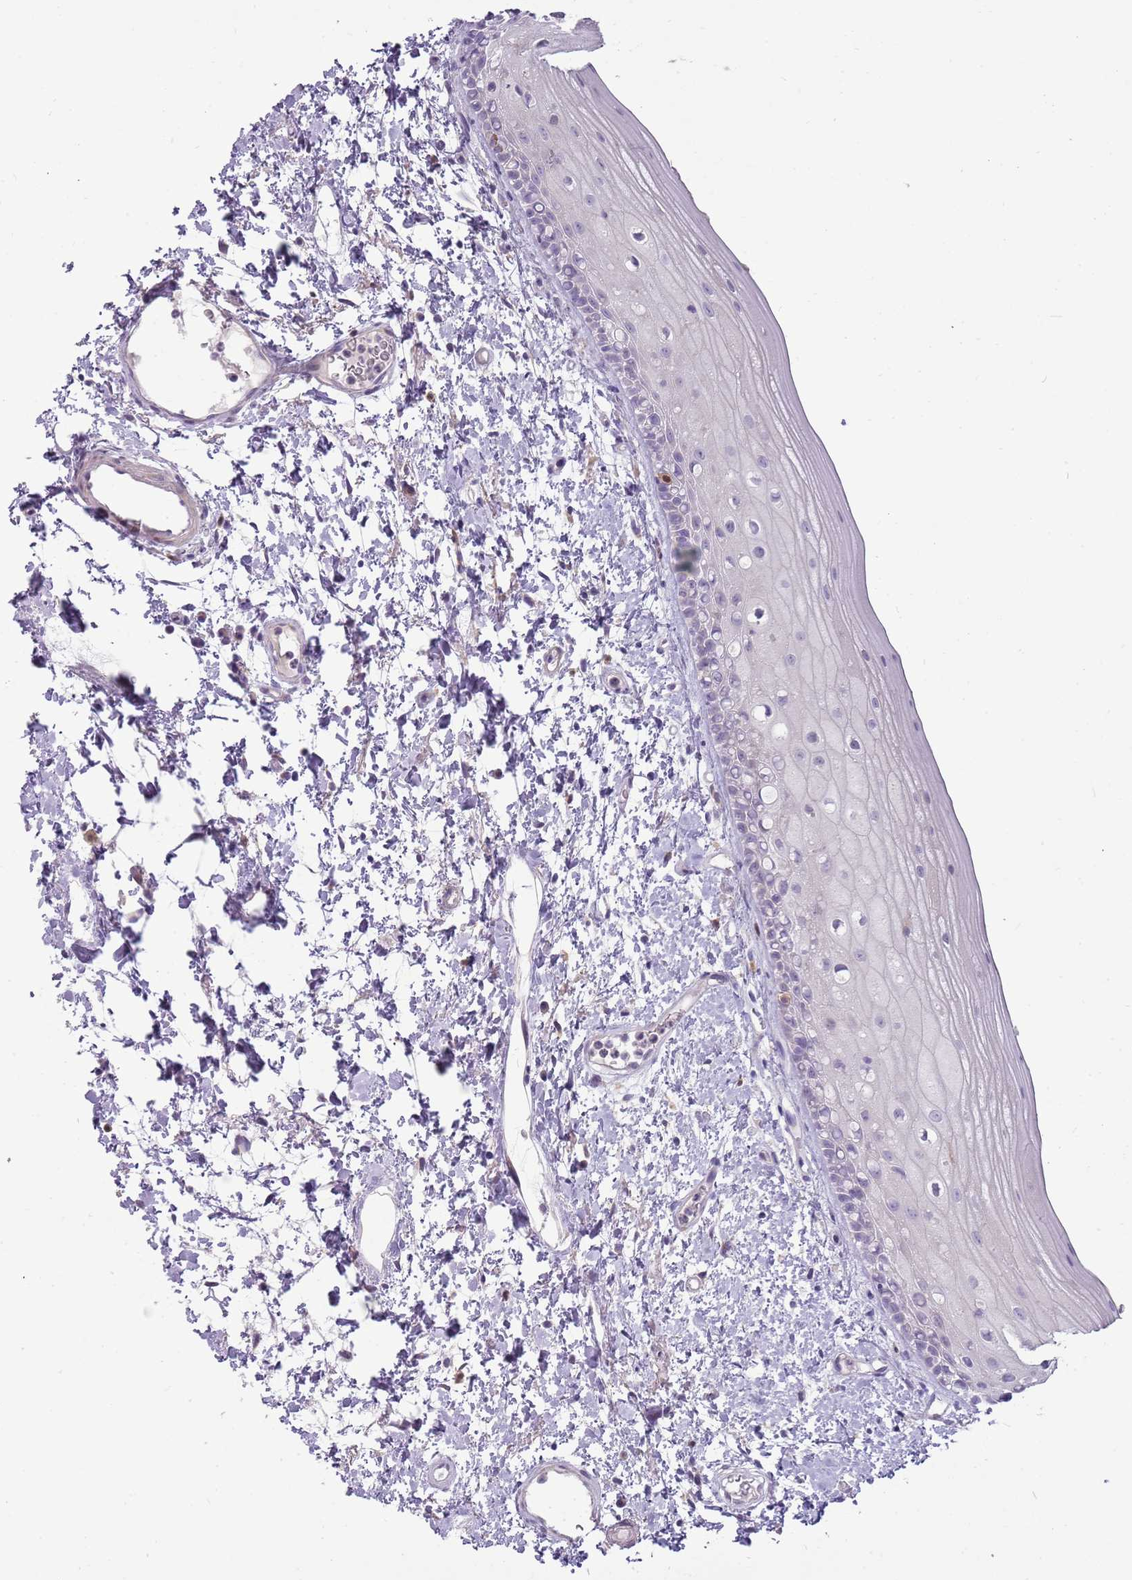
{"staining": {"intensity": "negative", "quantity": "none", "location": "none"}, "tissue": "oral mucosa", "cell_type": "Squamous epithelial cells", "image_type": "normal", "snomed": [{"axis": "morphology", "description": "Normal tissue, NOS"}, {"axis": "topography", "description": "Oral tissue"}], "caption": "The photomicrograph reveals no significant expression in squamous epithelial cells of oral mucosa. The staining was performed using DAB to visualize the protein expression in brown, while the nuclei were stained in blue with hematoxylin (Magnification: 20x).", "gene": "DIPK1C", "patient": {"sex": "female", "age": 76}}